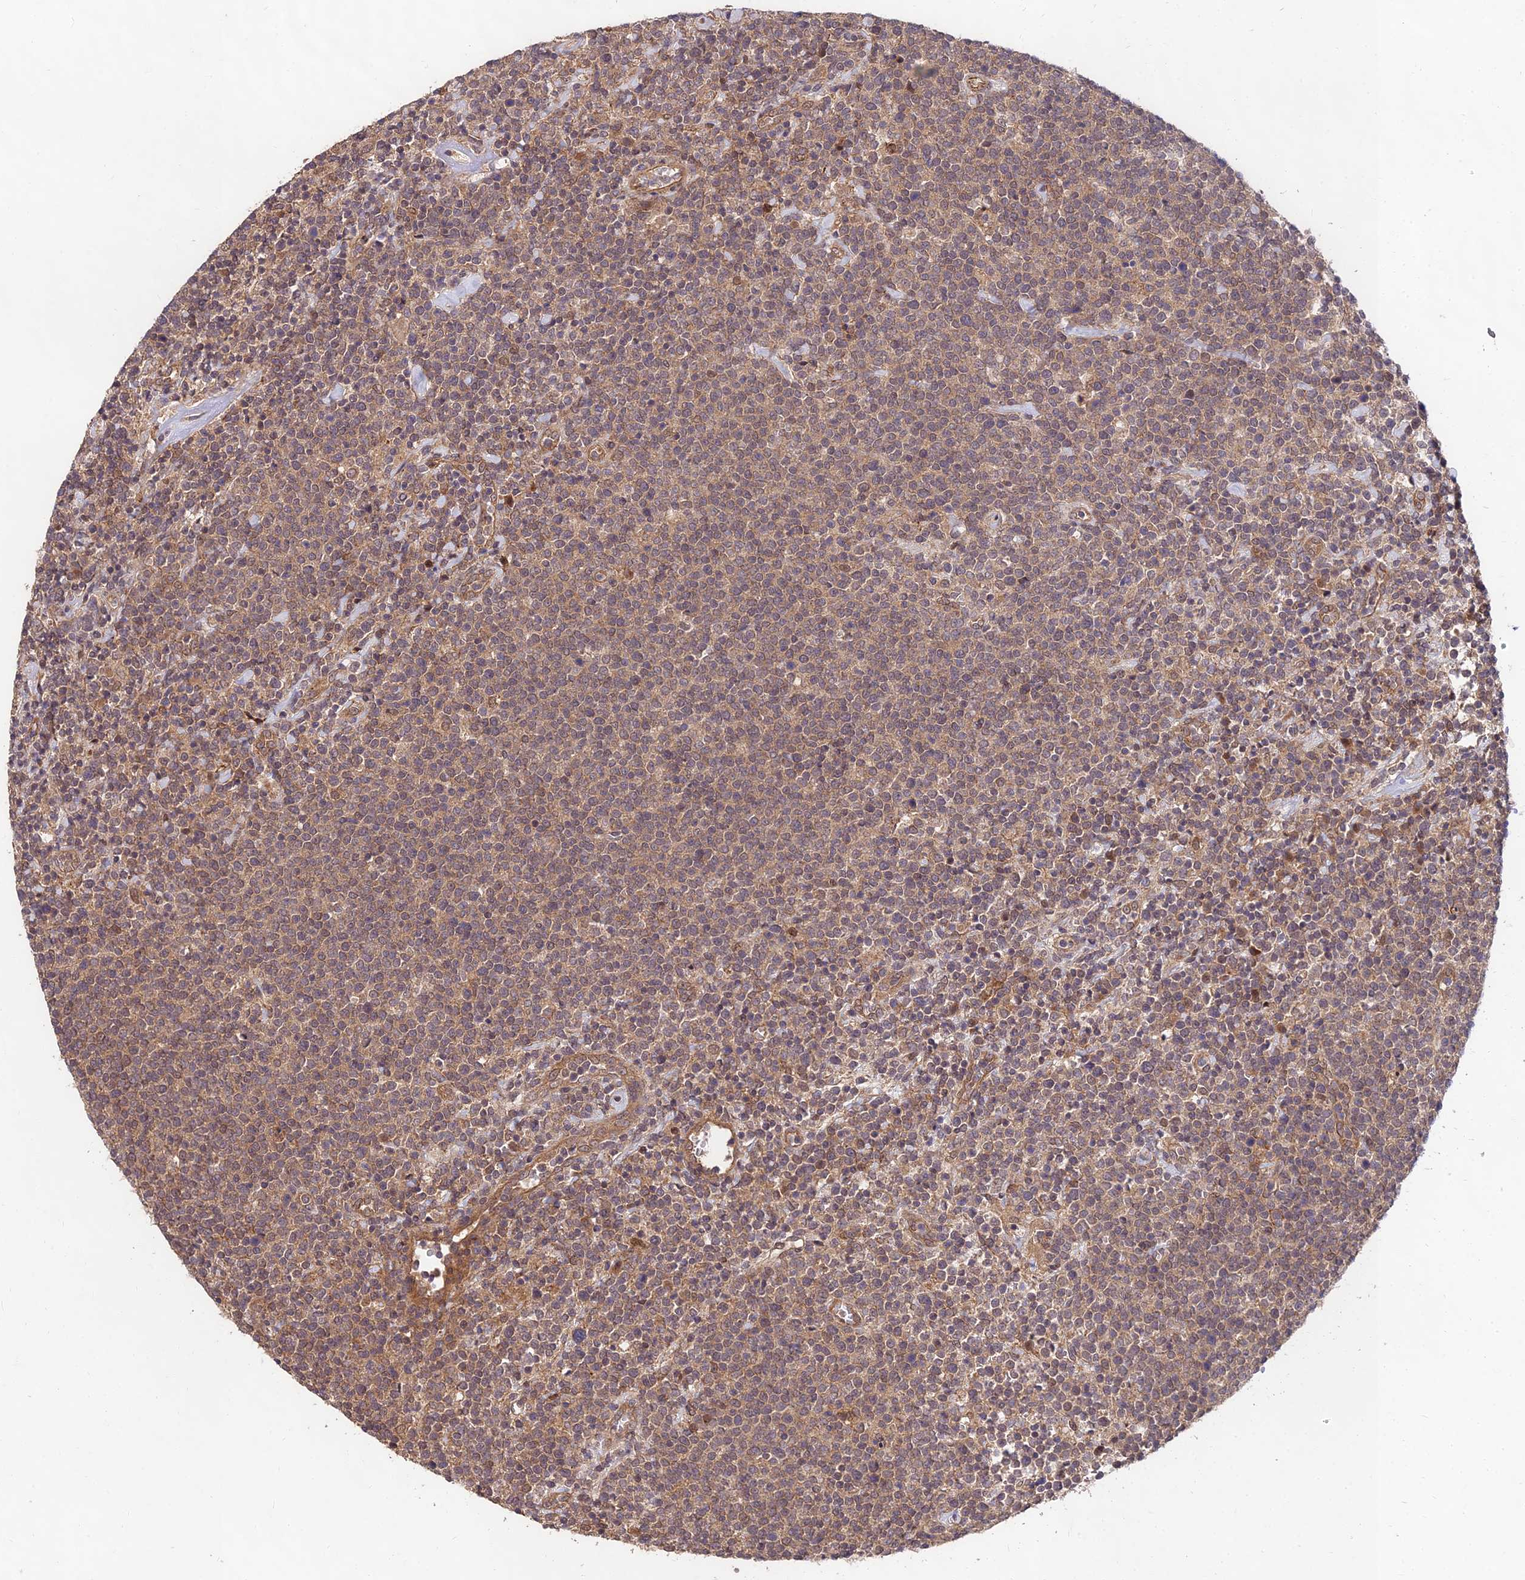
{"staining": {"intensity": "weak", "quantity": ">75%", "location": "cytoplasmic/membranous"}, "tissue": "lymphoma", "cell_type": "Tumor cells", "image_type": "cancer", "snomed": [{"axis": "morphology", "description": "Malignant lymphoma, non-Hodgkin's type, High grade"}, {"axis": "topography", "description": "Lymph node"}], "caption": "Immunohistochemistry staining of high-grade malignant lymphoma, non-Hodgkin's type, which demonstrates low levels of weak cytoplasmic/membranous staining in about >75% of tumor cells indicating weak cytoplasmic/membranous protein staining. The staining was performed using DAB (3,3'-diaminobenzidine) (brown) for protein detection and nuclei were counterstained in hematoxylin (blue).", "gene": "MKKS", "patient": {"sex": "male", "age": 61}}